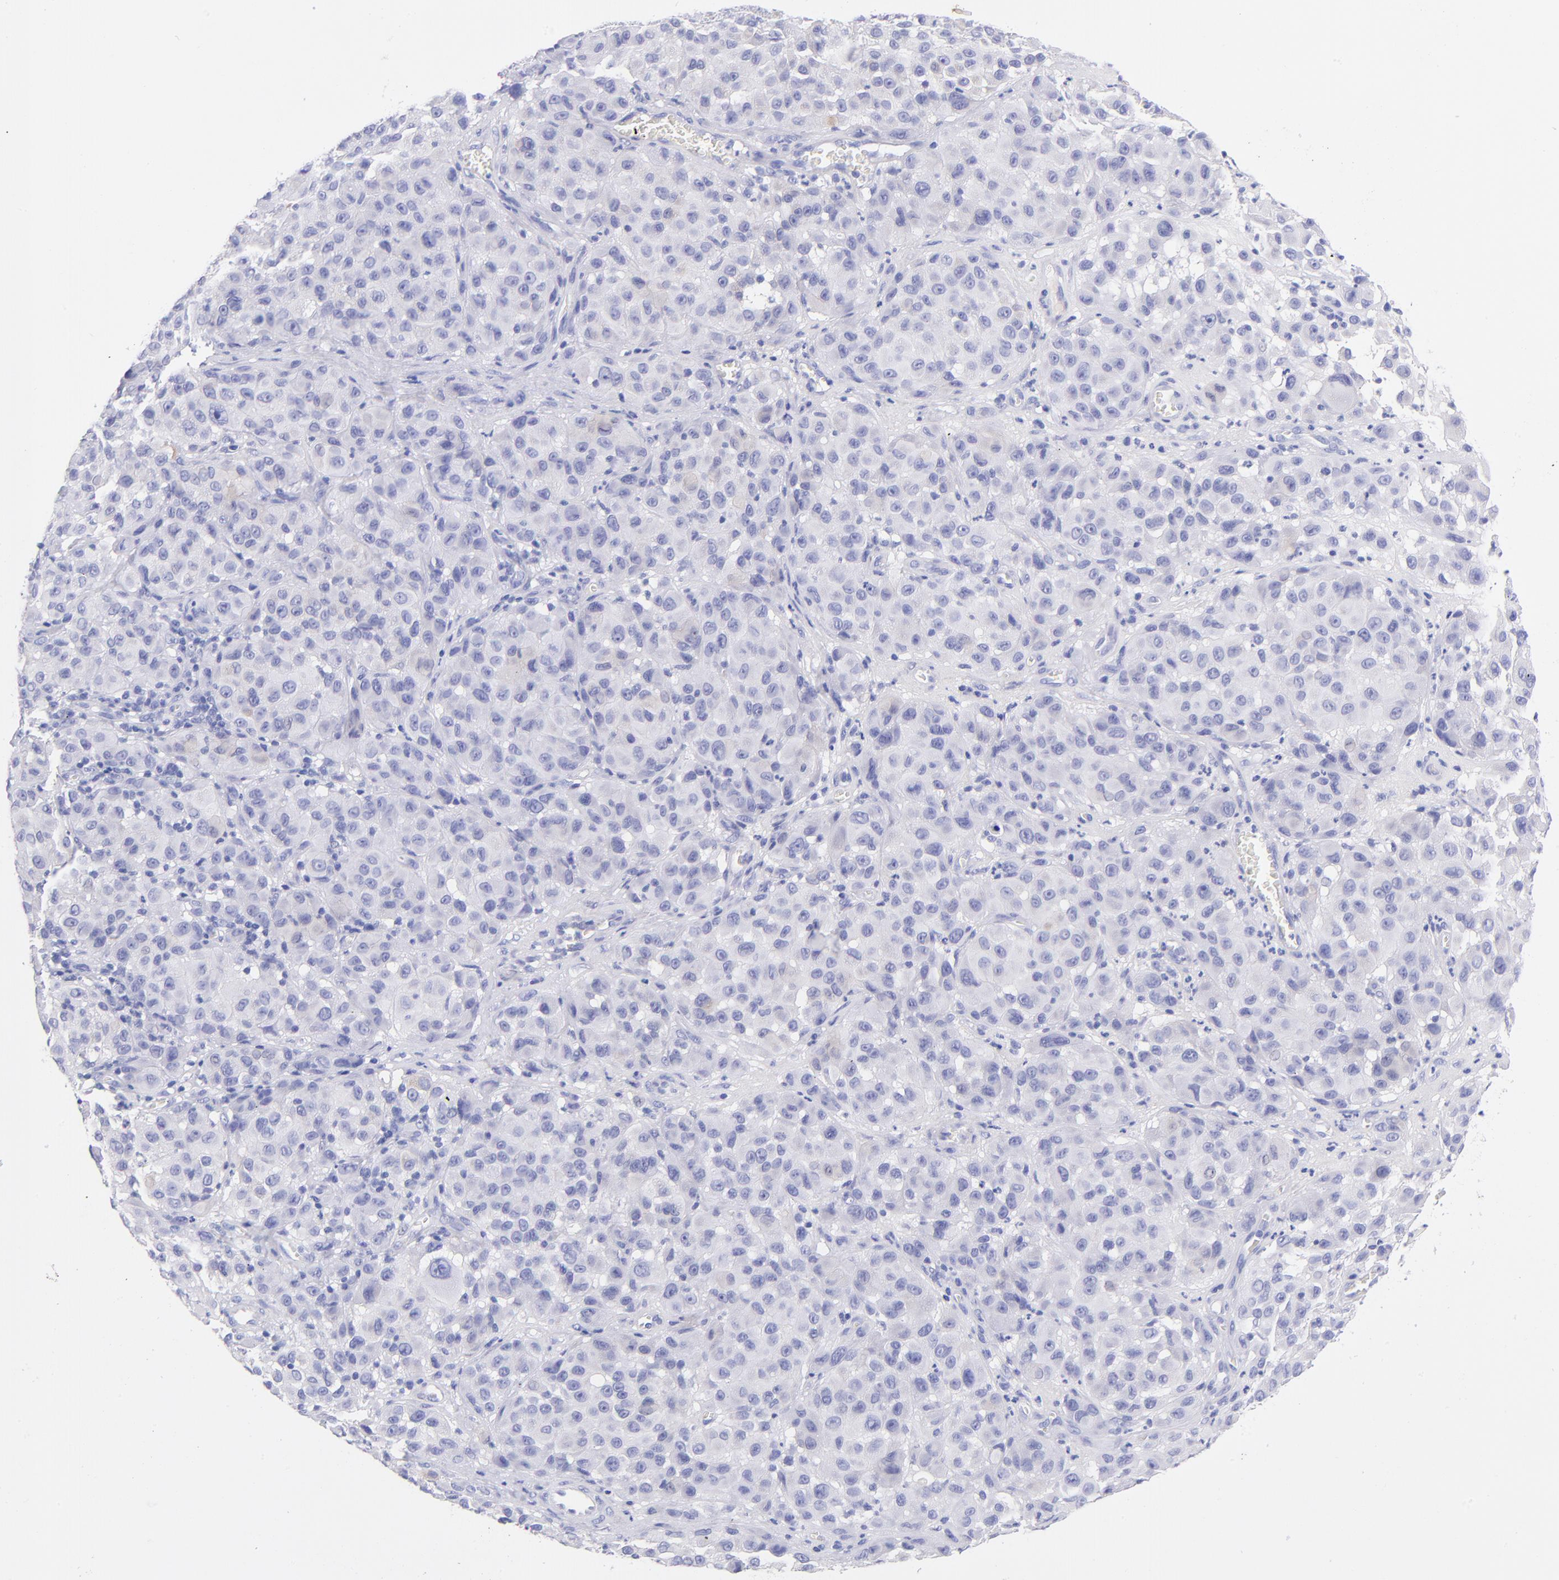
{"staining": {"intensity": "negative", "quantity": "none", "location": "none"}, "tissue": "melanoma", "cell_type": "Tumor cells", "image_type": "cancer", "snomed": [{"axis": "morphology", "description": "Malignant melanoma, NOS"}, {"axis": "topography", "description": "Skin"}], "caption": "Malignant melanoma was stained to show a protein in brown. There is no significant positivity in tumor cells.", "gene": "RAB3B", "patient": {"sex": "female", "age": 21}}